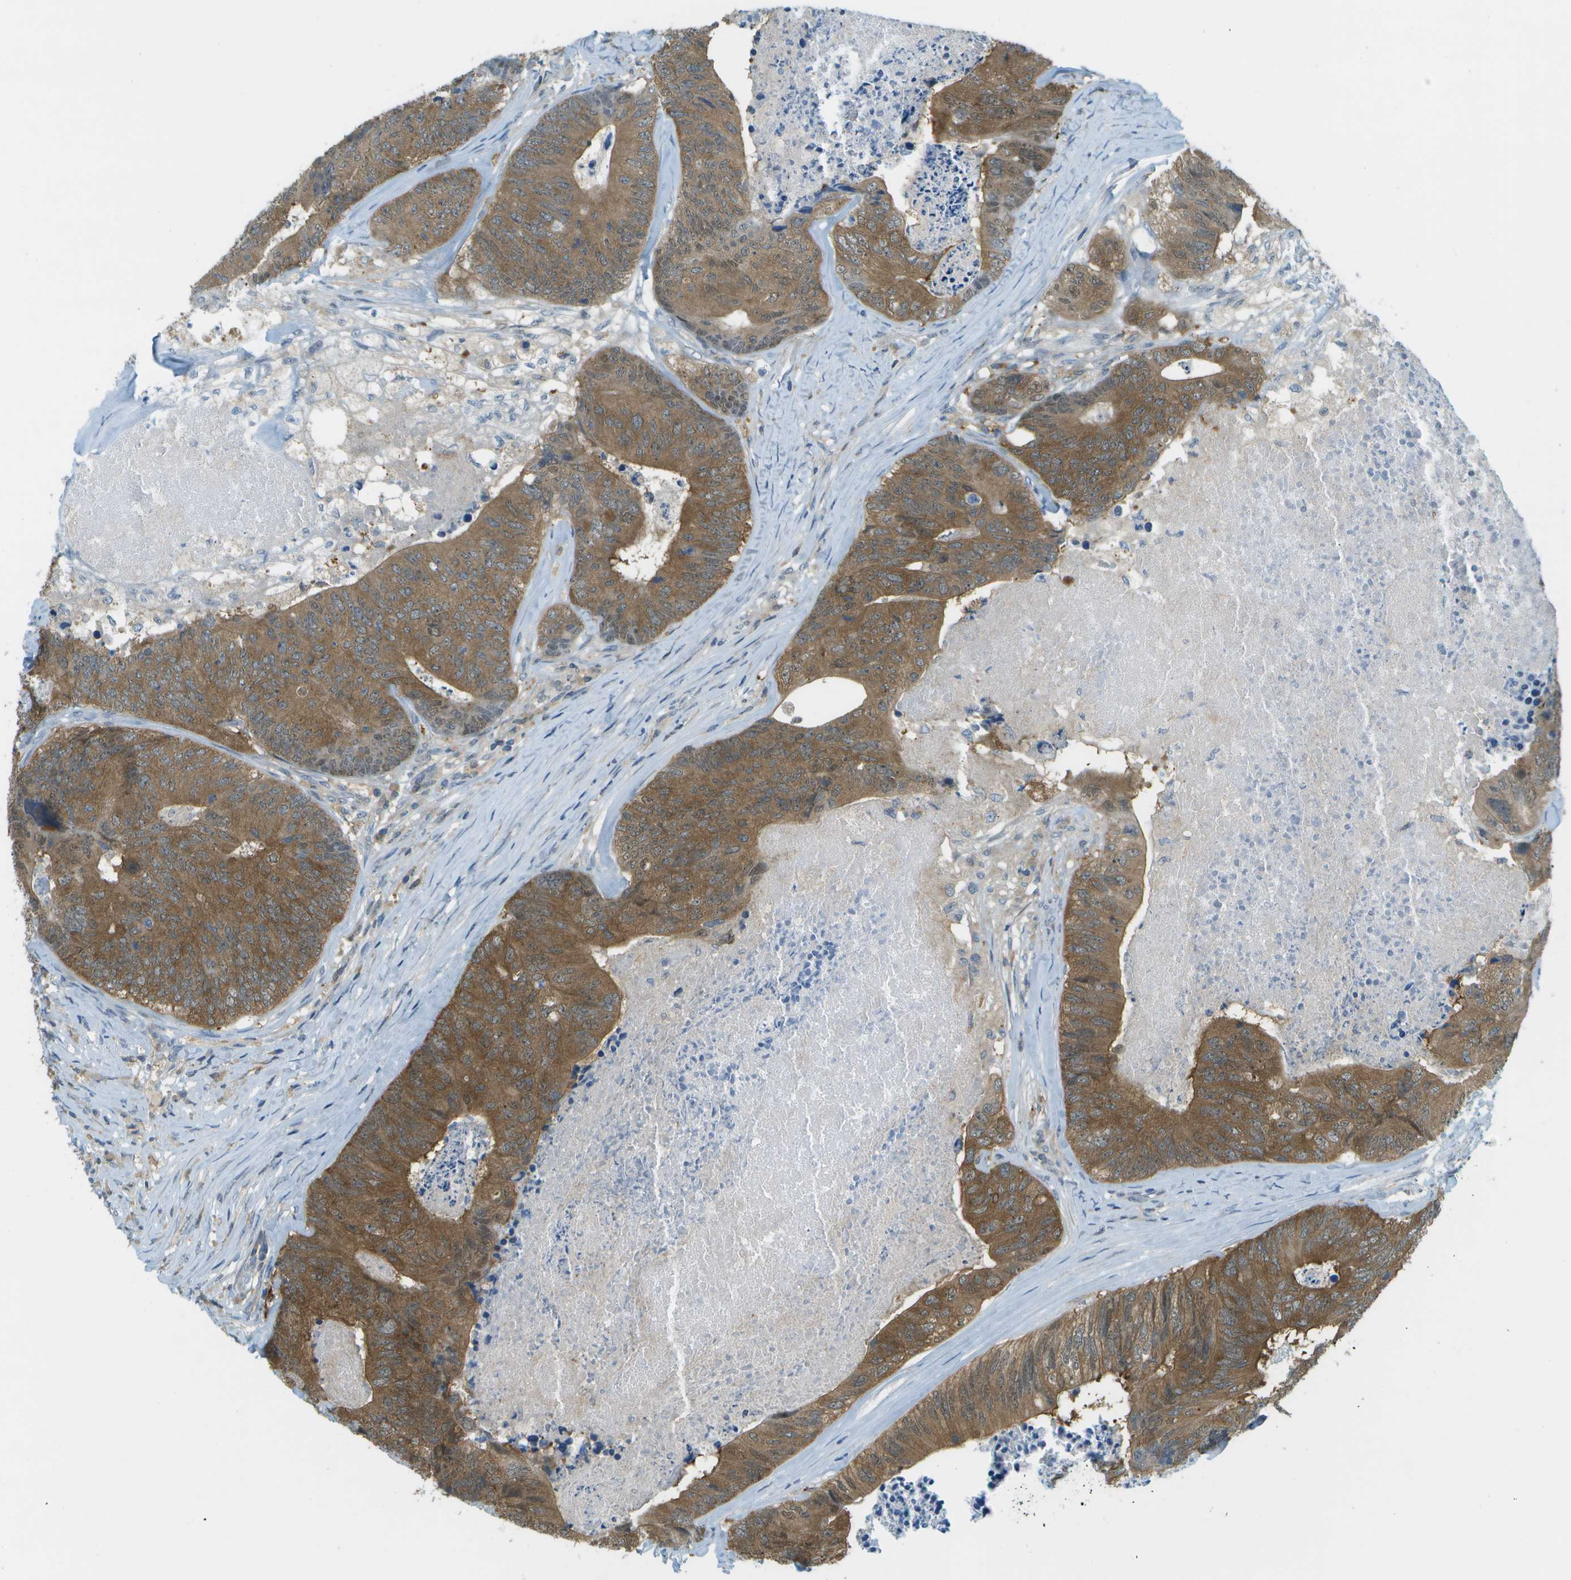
{"staining": {"intensity": "moderate", "quantity": ">75%", "location": "cytoplasmic/membranous"}, "tissue": "colorectal cancer", "cell_type": "Tumor cells", "image_type": "cancer", "snomed": [{"axis": "morphology", "description": "Adenocarcinoma, NOS"}, {"axis": "topography", "description": "Colon"}], "caption": "Protein expression analysis of human adenocarcinoma (colorectal) reveals moderate cytoplasmic/membranous staining in approximately >75% of tumor cells.", "gene": "CDH23", "patient": {"sex": "female", "age": 67}}